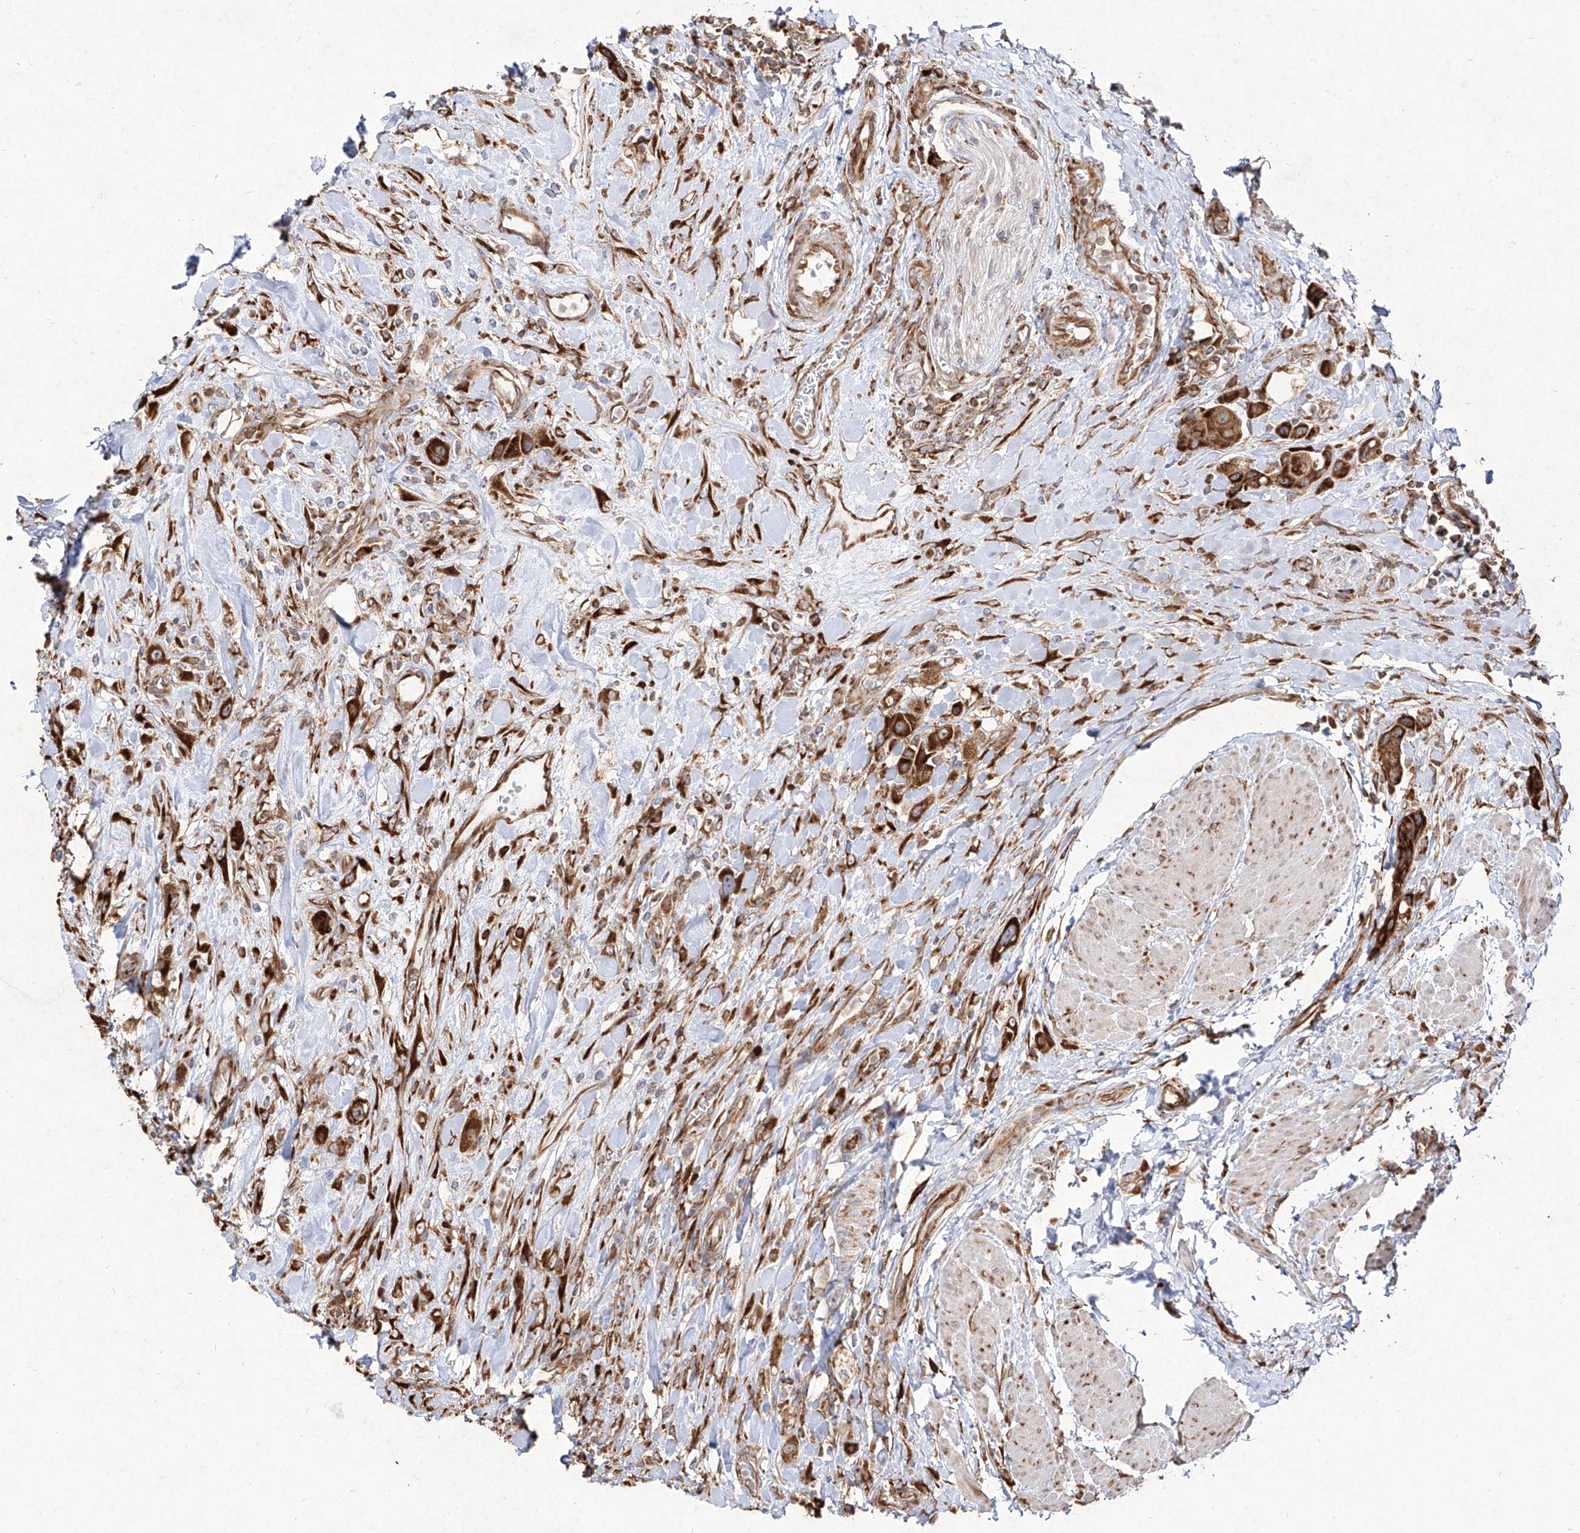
{"staining": {"intensity": "strong", "quantity": ">75%", "location": "cytoplasmic/membranous"}, "tissue": "urothelial cancer", "cell_type": "Tumor cells", "image_type": "cancer", "snomed": [{"axis": "morphology", "description": "Urothelial carcinoma, High grade"}, {"axis": "topography", "description": "Urinary bladder"}], "caption": "Protein expression analysis of urothelial cancer shows strong cytoplasmic/membranous staining in about >75% of tumor cells.", "gene": "RPS25", "patient": {"sex": "male", "age": 50}}